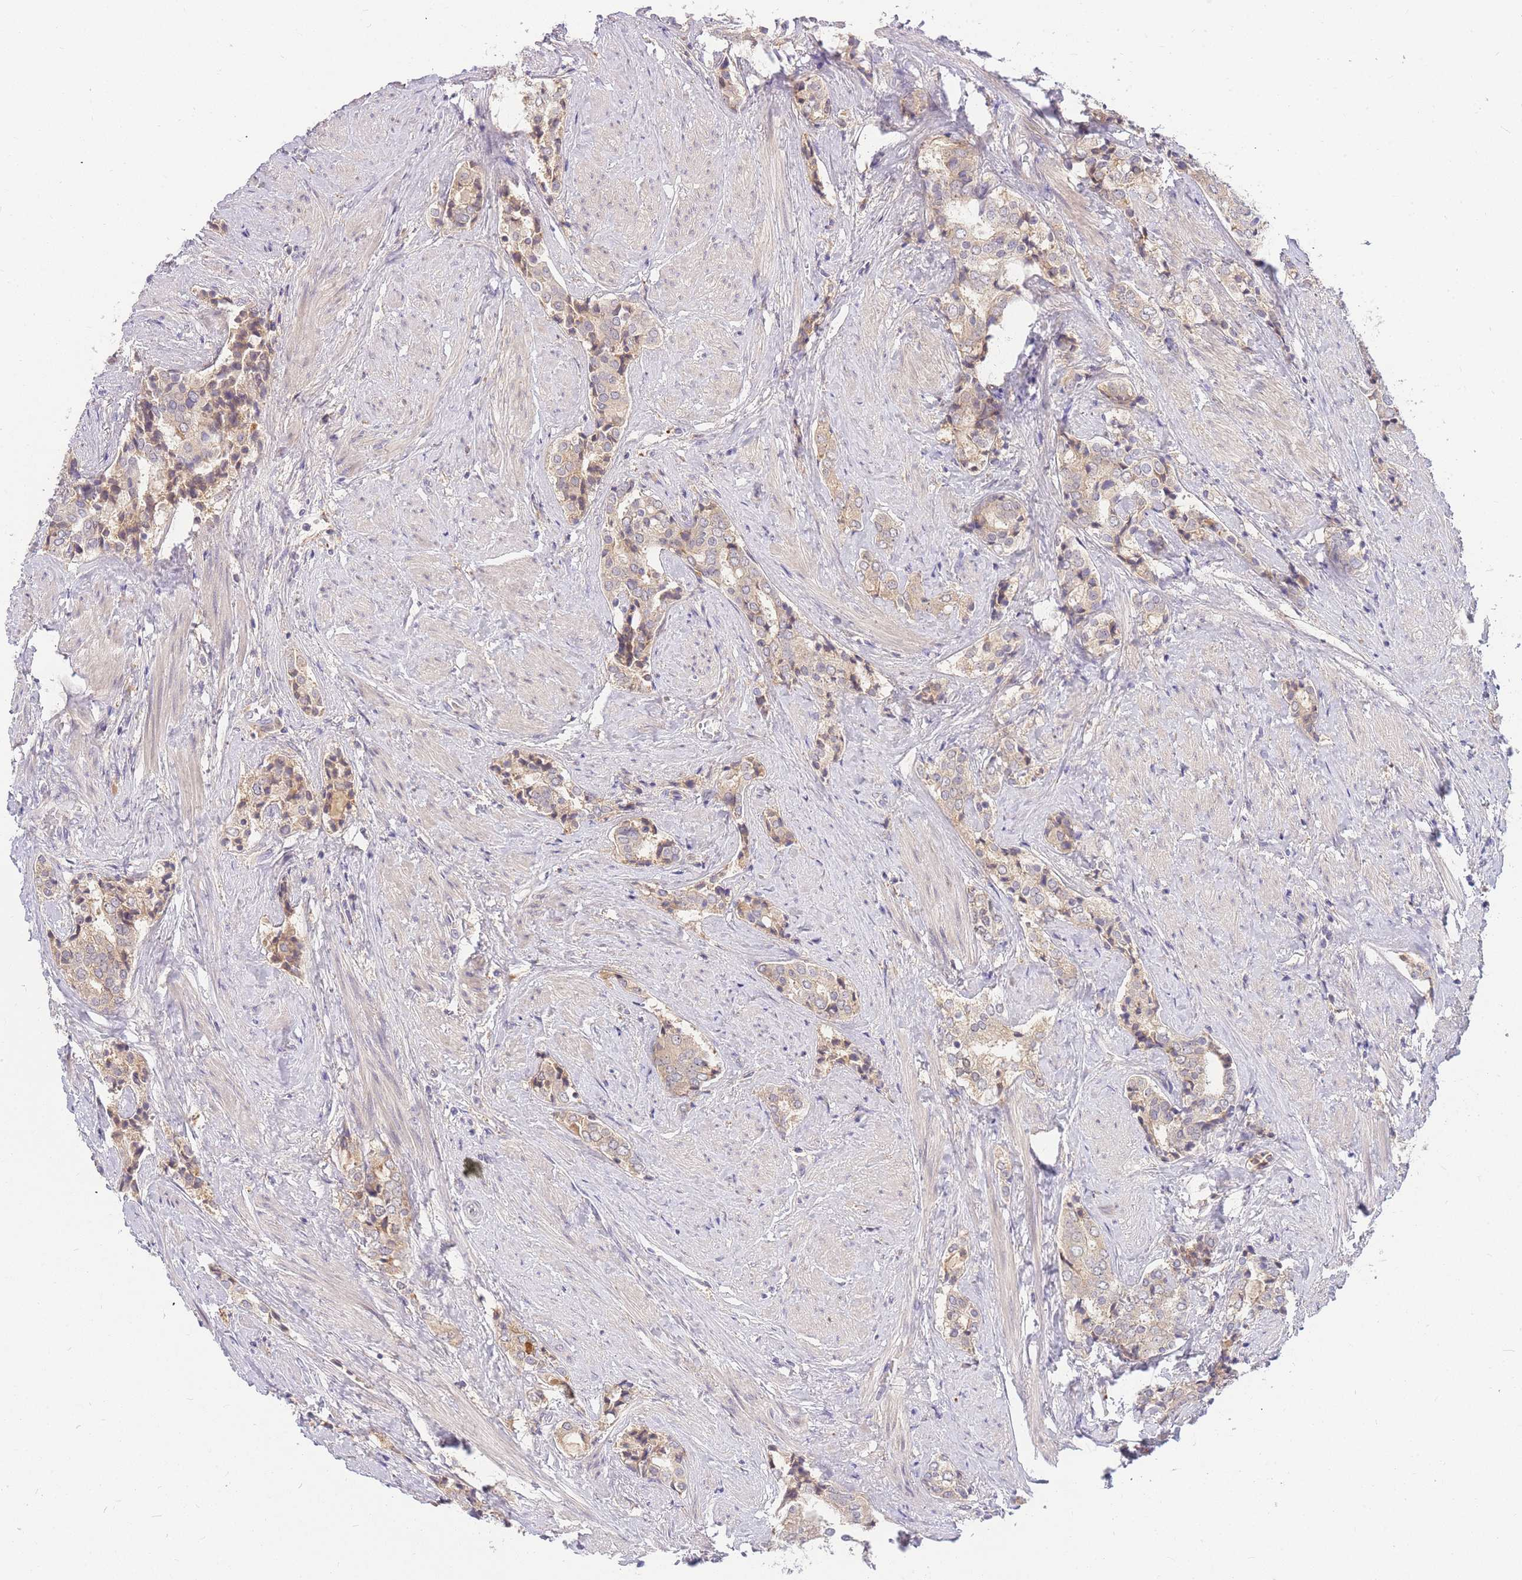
{"staining": {"intensity": "weak", "quantity": ">75%", "location": "cytoplasmic/membranous"}, "tissue": "prostate cancer", "cell_type": "Tumor cells", "image_type": "cancer", "snomed": [{"axis": "morphology", "description": "Adenocarcinoma, High grade"}, {"axis": "topography", "description": "Prostate"}], "caption": "This is an image of immunohistochemistry staining of adenocarcinoma (high-grade) (prostate), which shows weak staining in the cytoplasmic/membranous of tumor cells.", "gene": "ZNF577", "patient": {"sex": "male", "age": 71}}